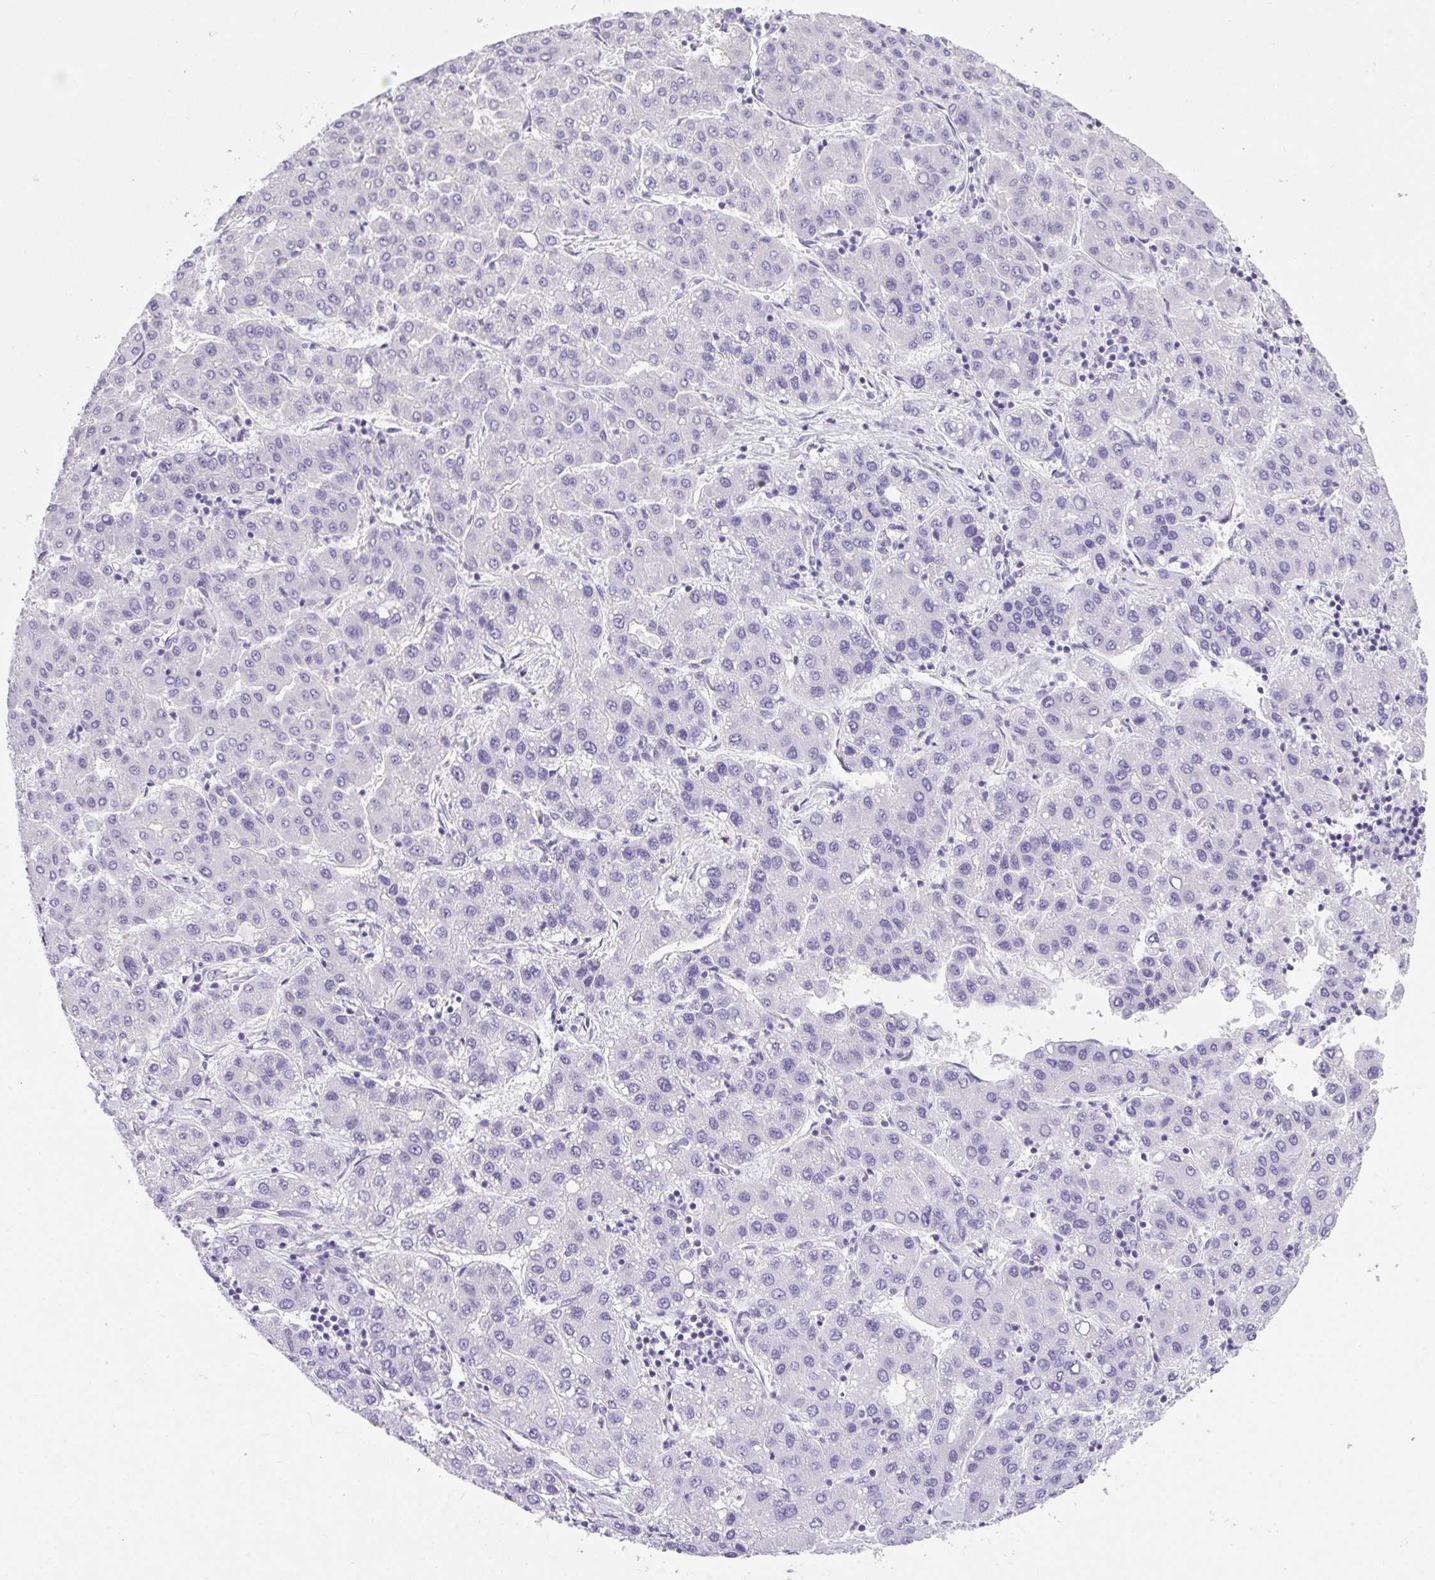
{"staining": {"intensity": "negative", "quantity": "none", "location": "none"}, "tissue": "liver cancer", "cell_type": "Tumor cells", "image_type": "cancer", "snomed": [{"axis": "morphology", "description": "Carcinoma, Hepatocellular, NOS"}, {"axis": "topography", "description": "Liver"}], "caption": "IHC image of neoplastic tissue: liver cancer (hepatocellular carcinoma) stained with DAB reveals no significant protein positivity in tumor cells.", "gene": "PLPPR3", "patient": {"sex": "male", "age": 65}}